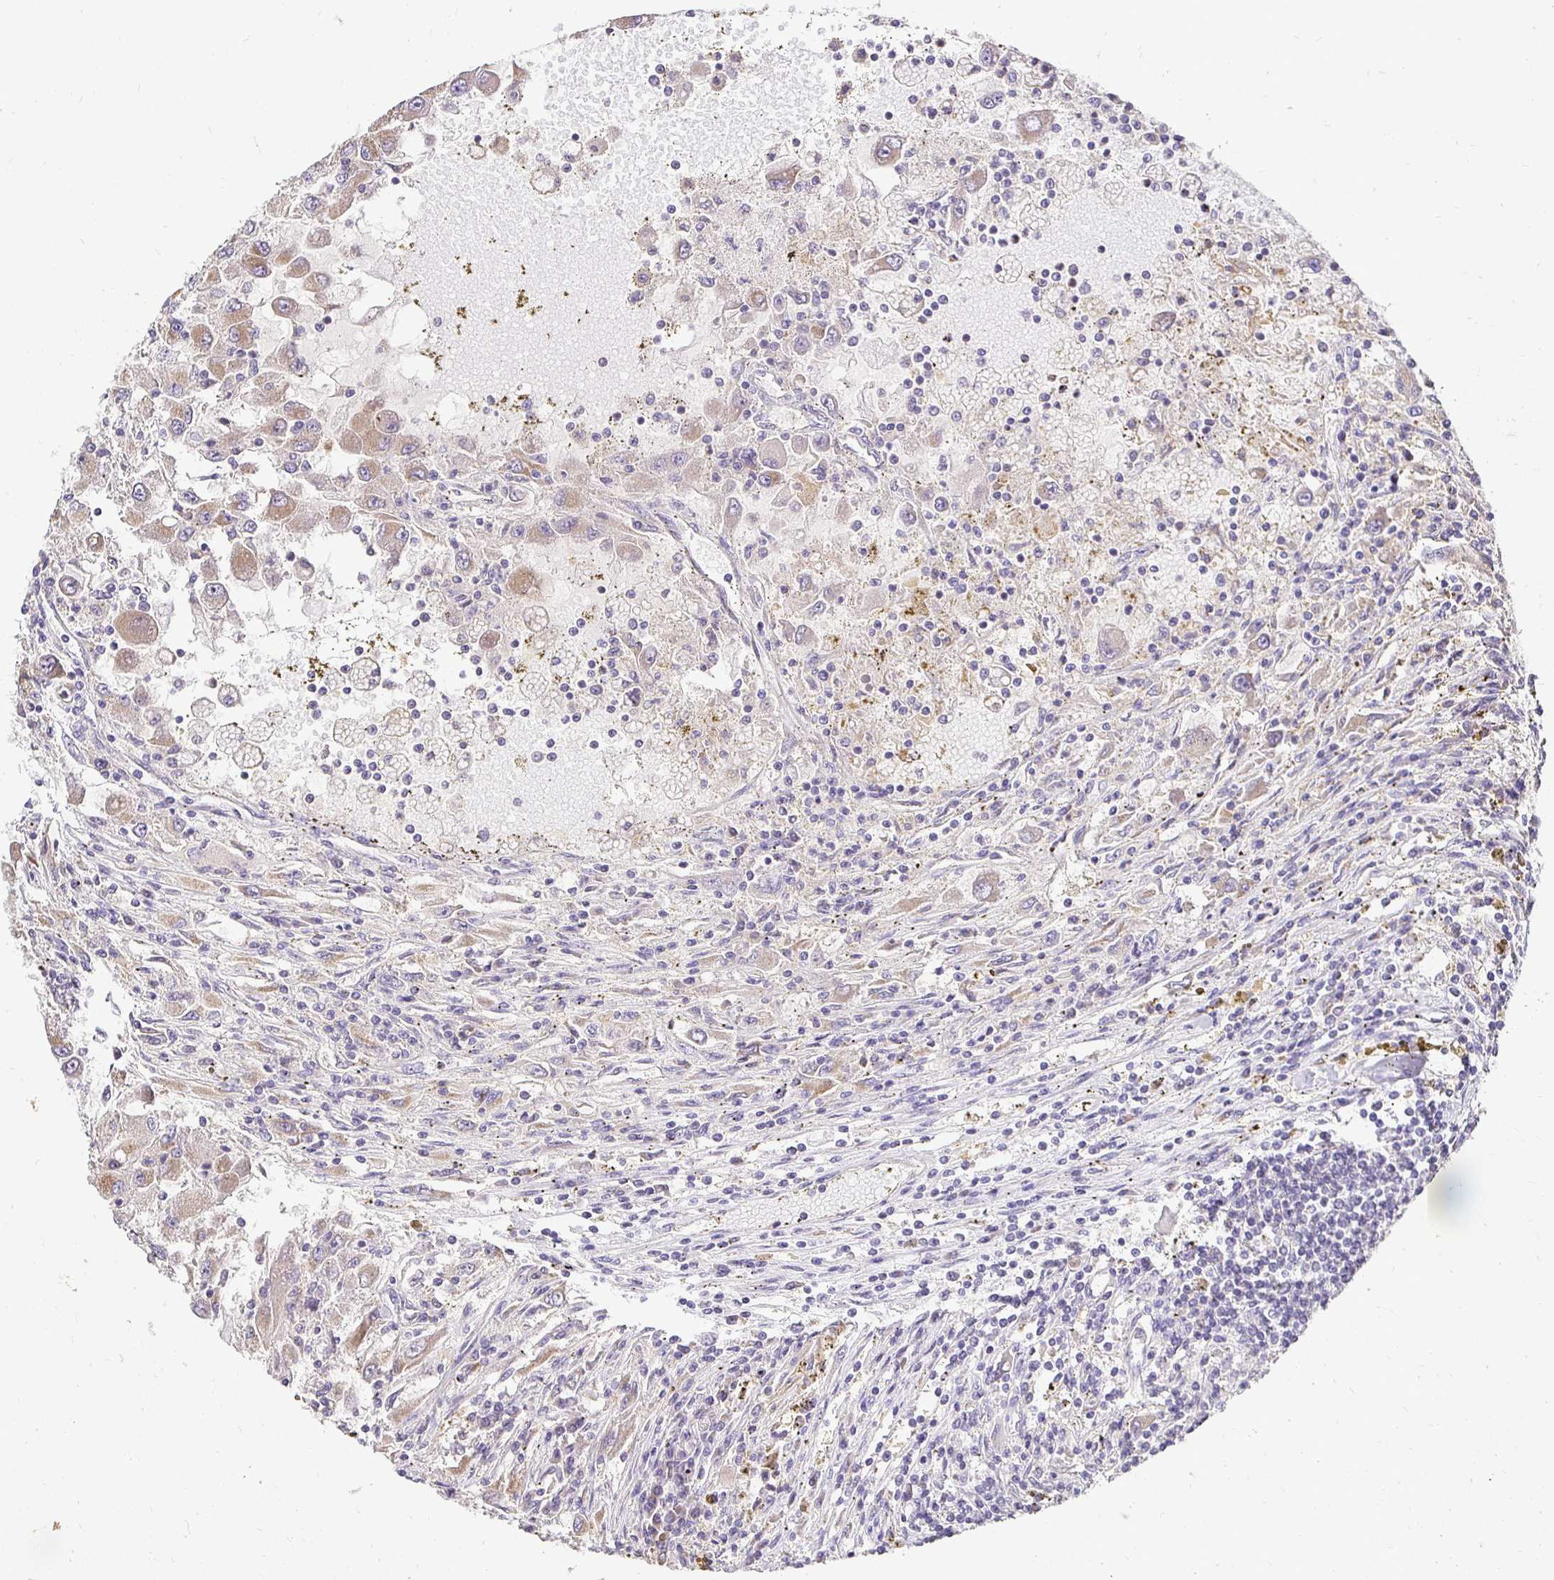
{"staining": {"intensity": "moderate", "quantity": ">75%", "location": "cytoplasmic/membranous"}, "tissue": "renal cancer", "cell_type": "Tumor cells", "image_type": "cancer", "snomed": [{"axis": "morphology", "description": "Adenocarcinoma, NOS"}, {"axis": "topography", "description": "Kidney"}], "caption": "The image displays immunohistochemical staining of renal cancer (adenocarcinoma). There is moderate cytoplasmic/membranous positivity is identified in about >75% of tumor cells.", "gene": "RHEBL1", "patient": {"sex": "female", "age": 67}}